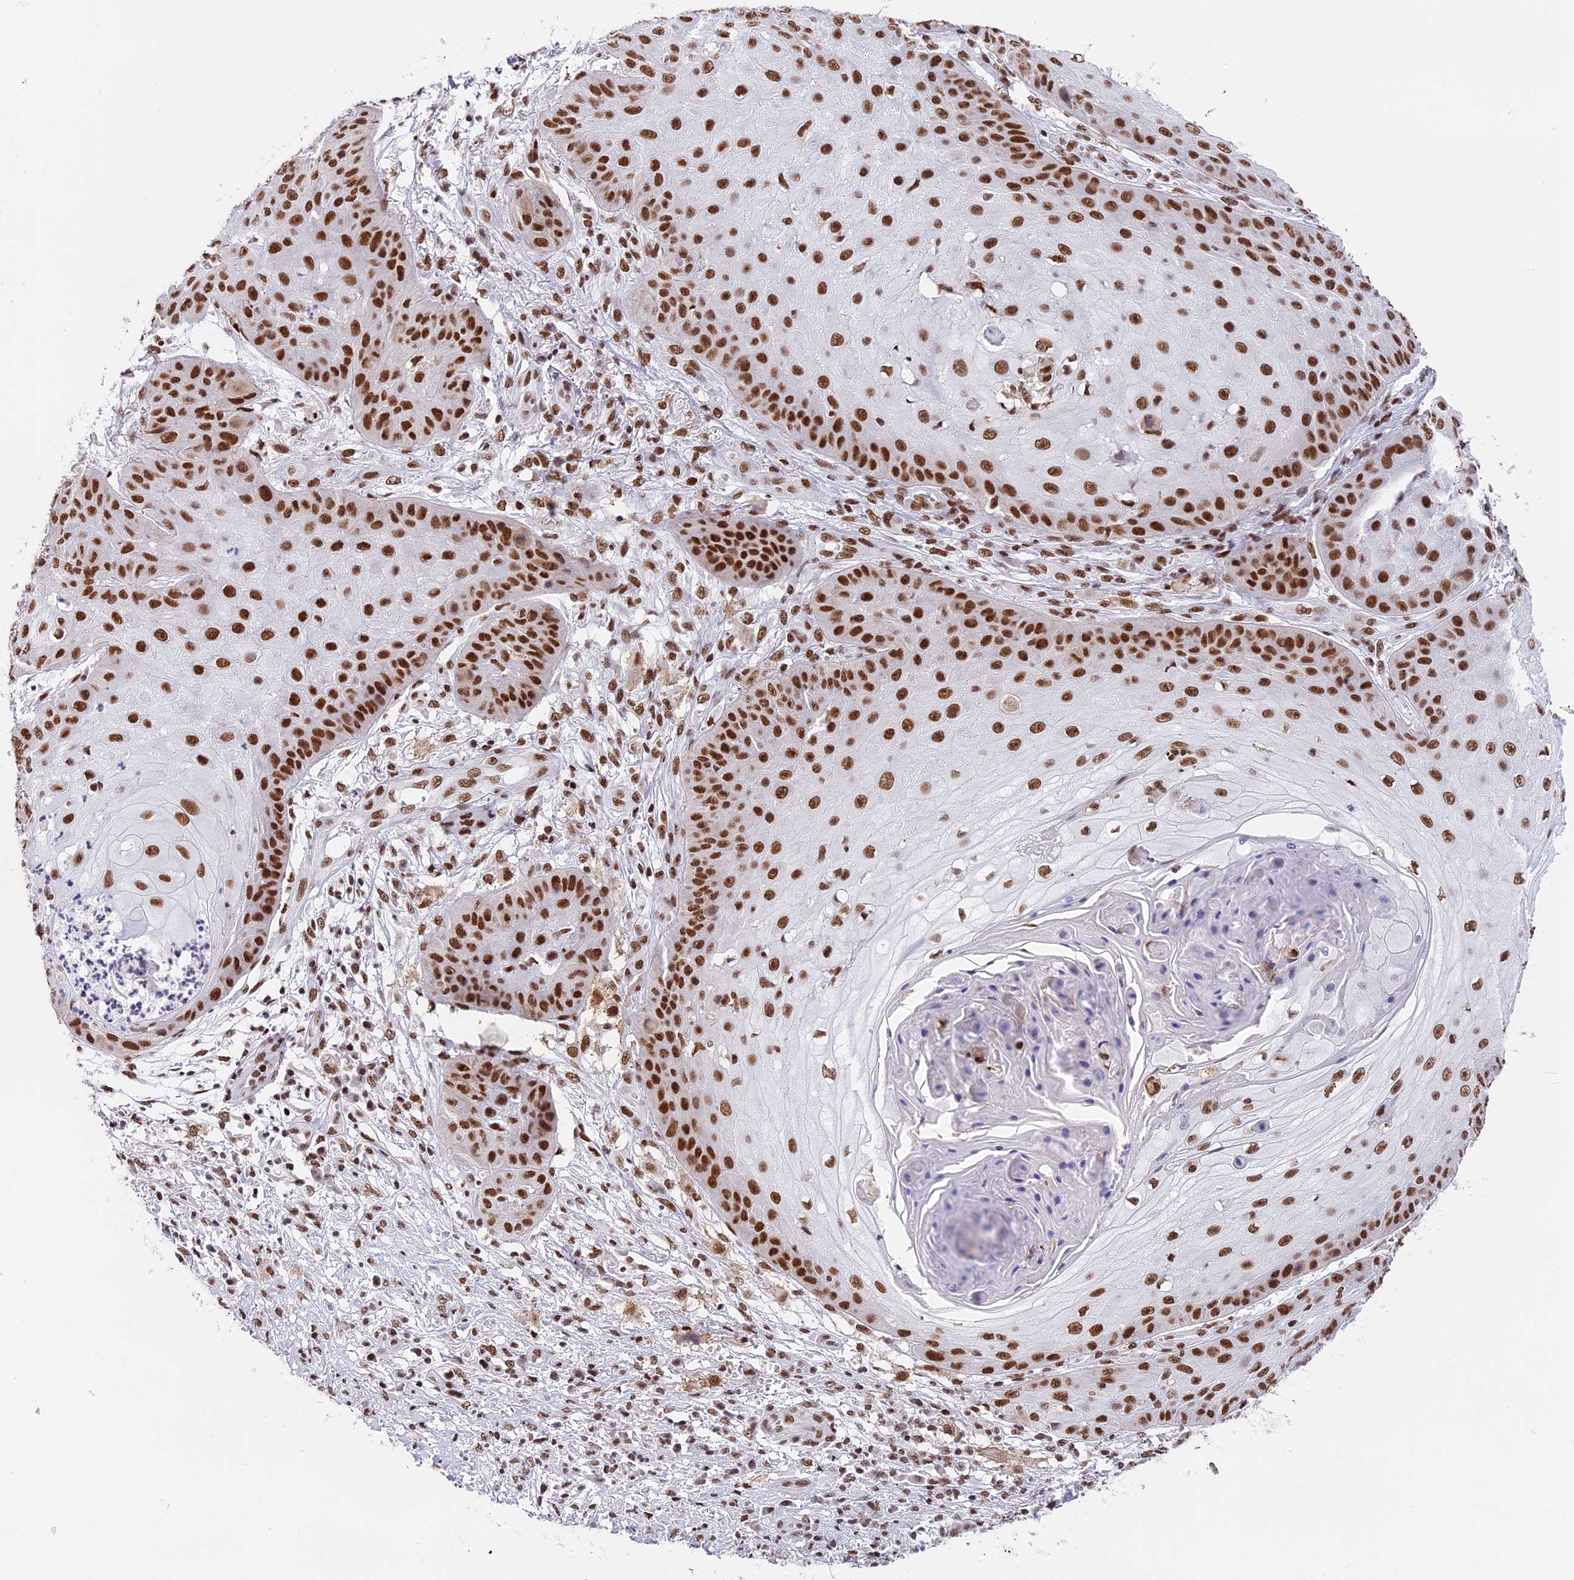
{"staining": {"intensity": "strong", "quantity": ">75%", "location": "nuclear"}, "tissue": "skin cancer", "cell_type": "Tumor cells", "image_type": "cancer", "snomed": [{"axis": "morphology", "description": "Squamous cell carcinoma, NOS"}, {"axis": "topography", "description": "Skin"}], "caption": "An IHC histopathology image of neoplastic tissue is shown. Protein staining in brown highlights strong nuclear positivity in skin cancer (squamous cell carcinoma) within tumor cells. The staining was performed using DAB, with brown indicating positive protein expression. Nuclei are stained blue with hematoxylin.", "gene": "SBNO1", "patient": {"sex": "male", "age": 70}}